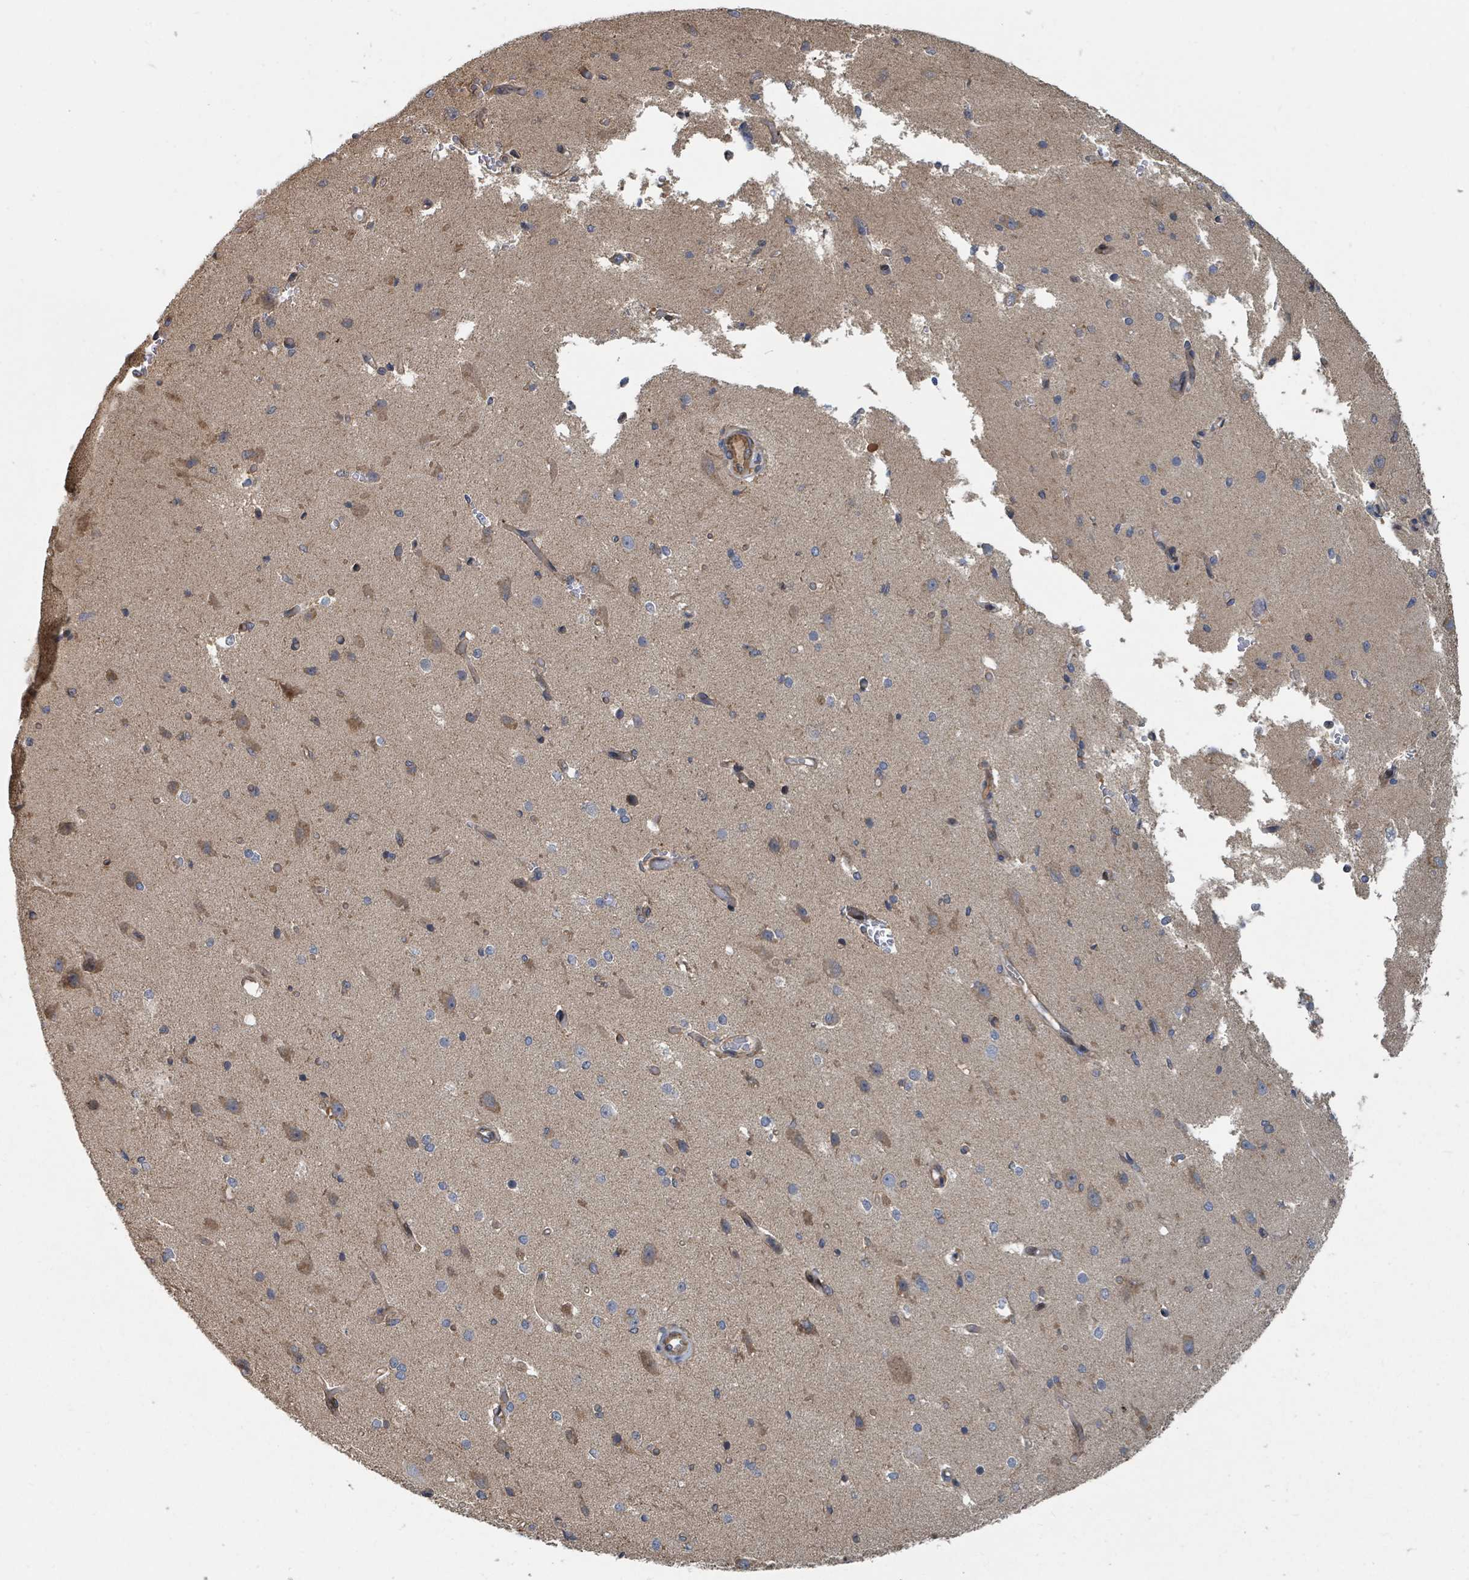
{"staining": {"intensity": "moderate", "quantity": ">75%", "location": "cytoplasmic/membranous"}, "tissue": "cerebral cortex", "cell_type": "Endothelial cells", "image_type": "normal", "snomed": [{"axis": "morphology", "description": "Normal tissue, NOS"}, {"axis": "morphology", "description": "Inflammation, NOS"}, {"axis": "topography", "description": "Cerebral cortex"}], "caption": "This micrograph exhibits benign cerebral cortex stained with IHC to label a protein in brown. The cytoplasmic/membranous of endothelial cells show moderate positivity for the protein. Nuclei are counter-stained blue.", "gene": "DPM1", "patient": {"sex": "male", "age": 6}}